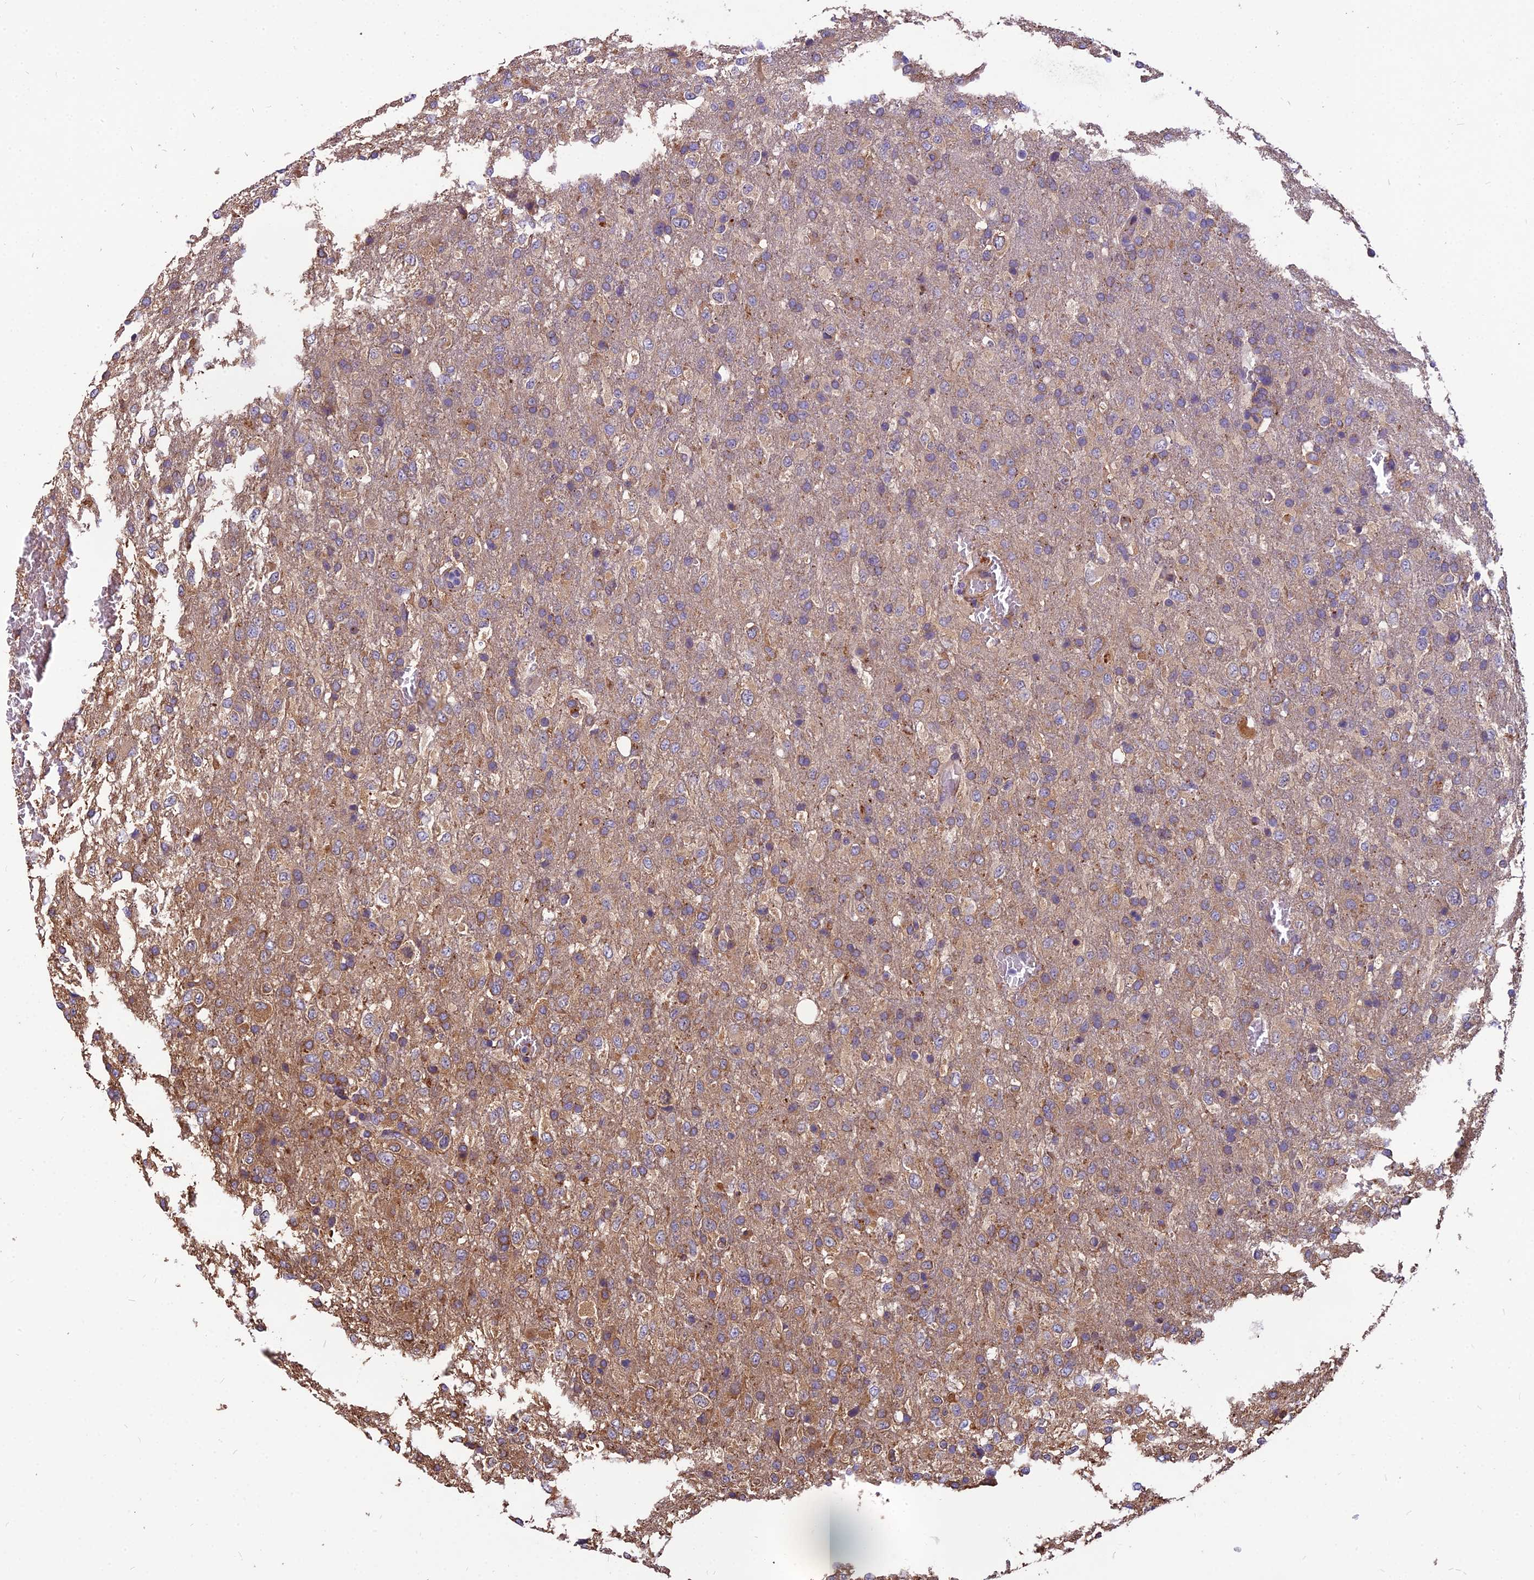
{"staining": {"intensity": "moderate", "quantity": "<25%", "location": "cytoplasmic/membranous"}, "tissue": "glioma", "cell_type": "Tumor cells", "image_type": "cancer", "snomed": [{"axis": "morphology", "description": "Glioma, malignant, High grade"}, {"axis": "topography", "description": "Brain"}], "caption": "A brown stain highlights moderate cytoplasmic/membranous positivity of a protein in human glioma tumor cells.", "gene": "SPDL1", "patient": {"sex": "female", "age": 74}}